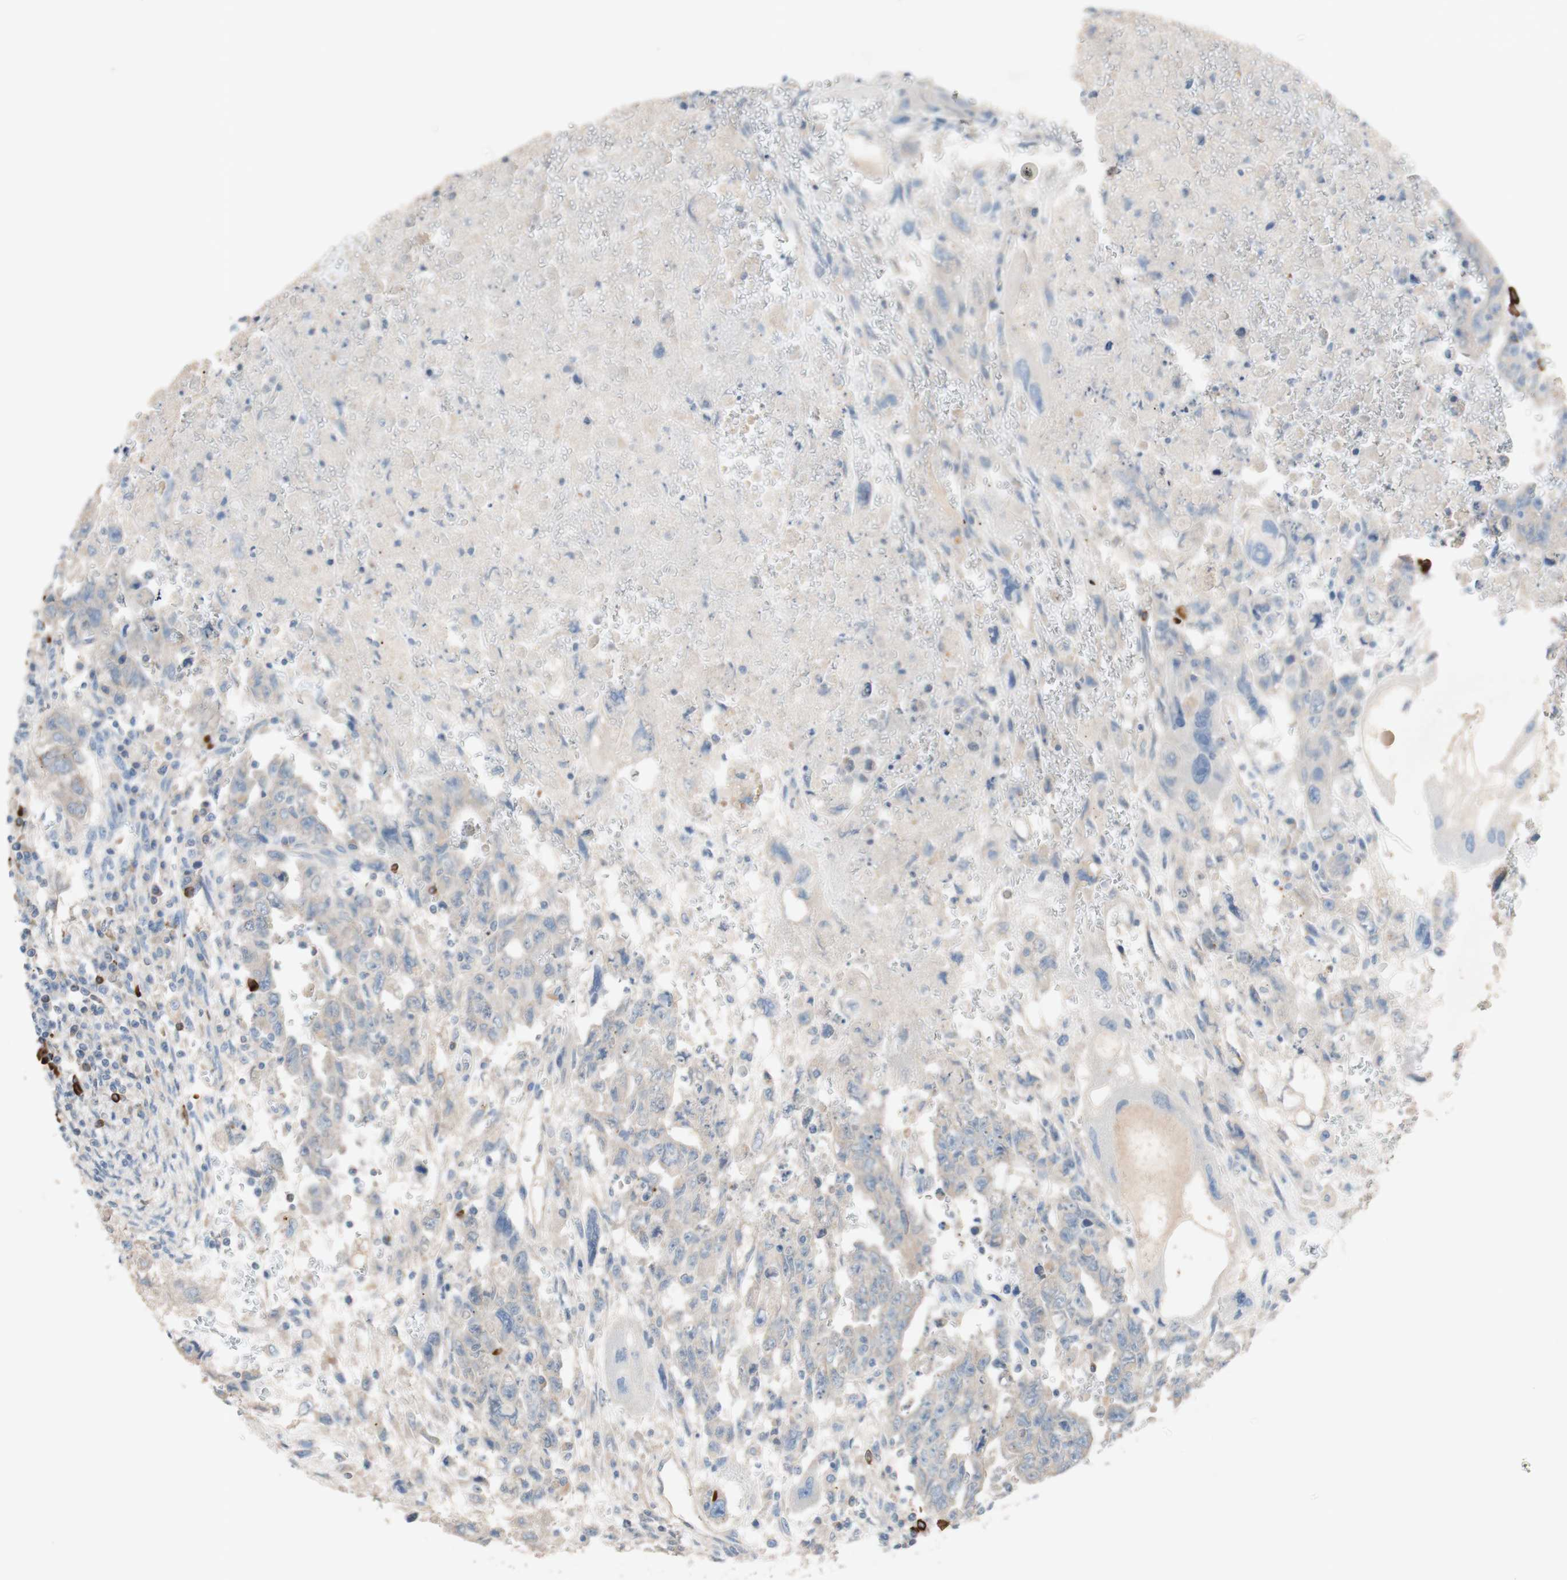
{"staining": {"intensity": "weak", "quantity": ">75%", "location": "cytoplasmic/membranous"}, "tissue": "testis cancer", "cell_type": "Tumor cells", "image_type": "cancer", "snomed": [{"axis": "morphology", "description": "Carcinoma, Embryonal, NOS"}, {"axis": "topography", "description": "Testis"}], "caption": "Weak cytoplasmic/membranous positivity for a protein is seen in about >75% of tumor cells of embryonal carcinoma (testis) using immunohistochemistry (IHC).", "gene": "PACSIN1", "patient": {"sex": "male", "age": 28}}